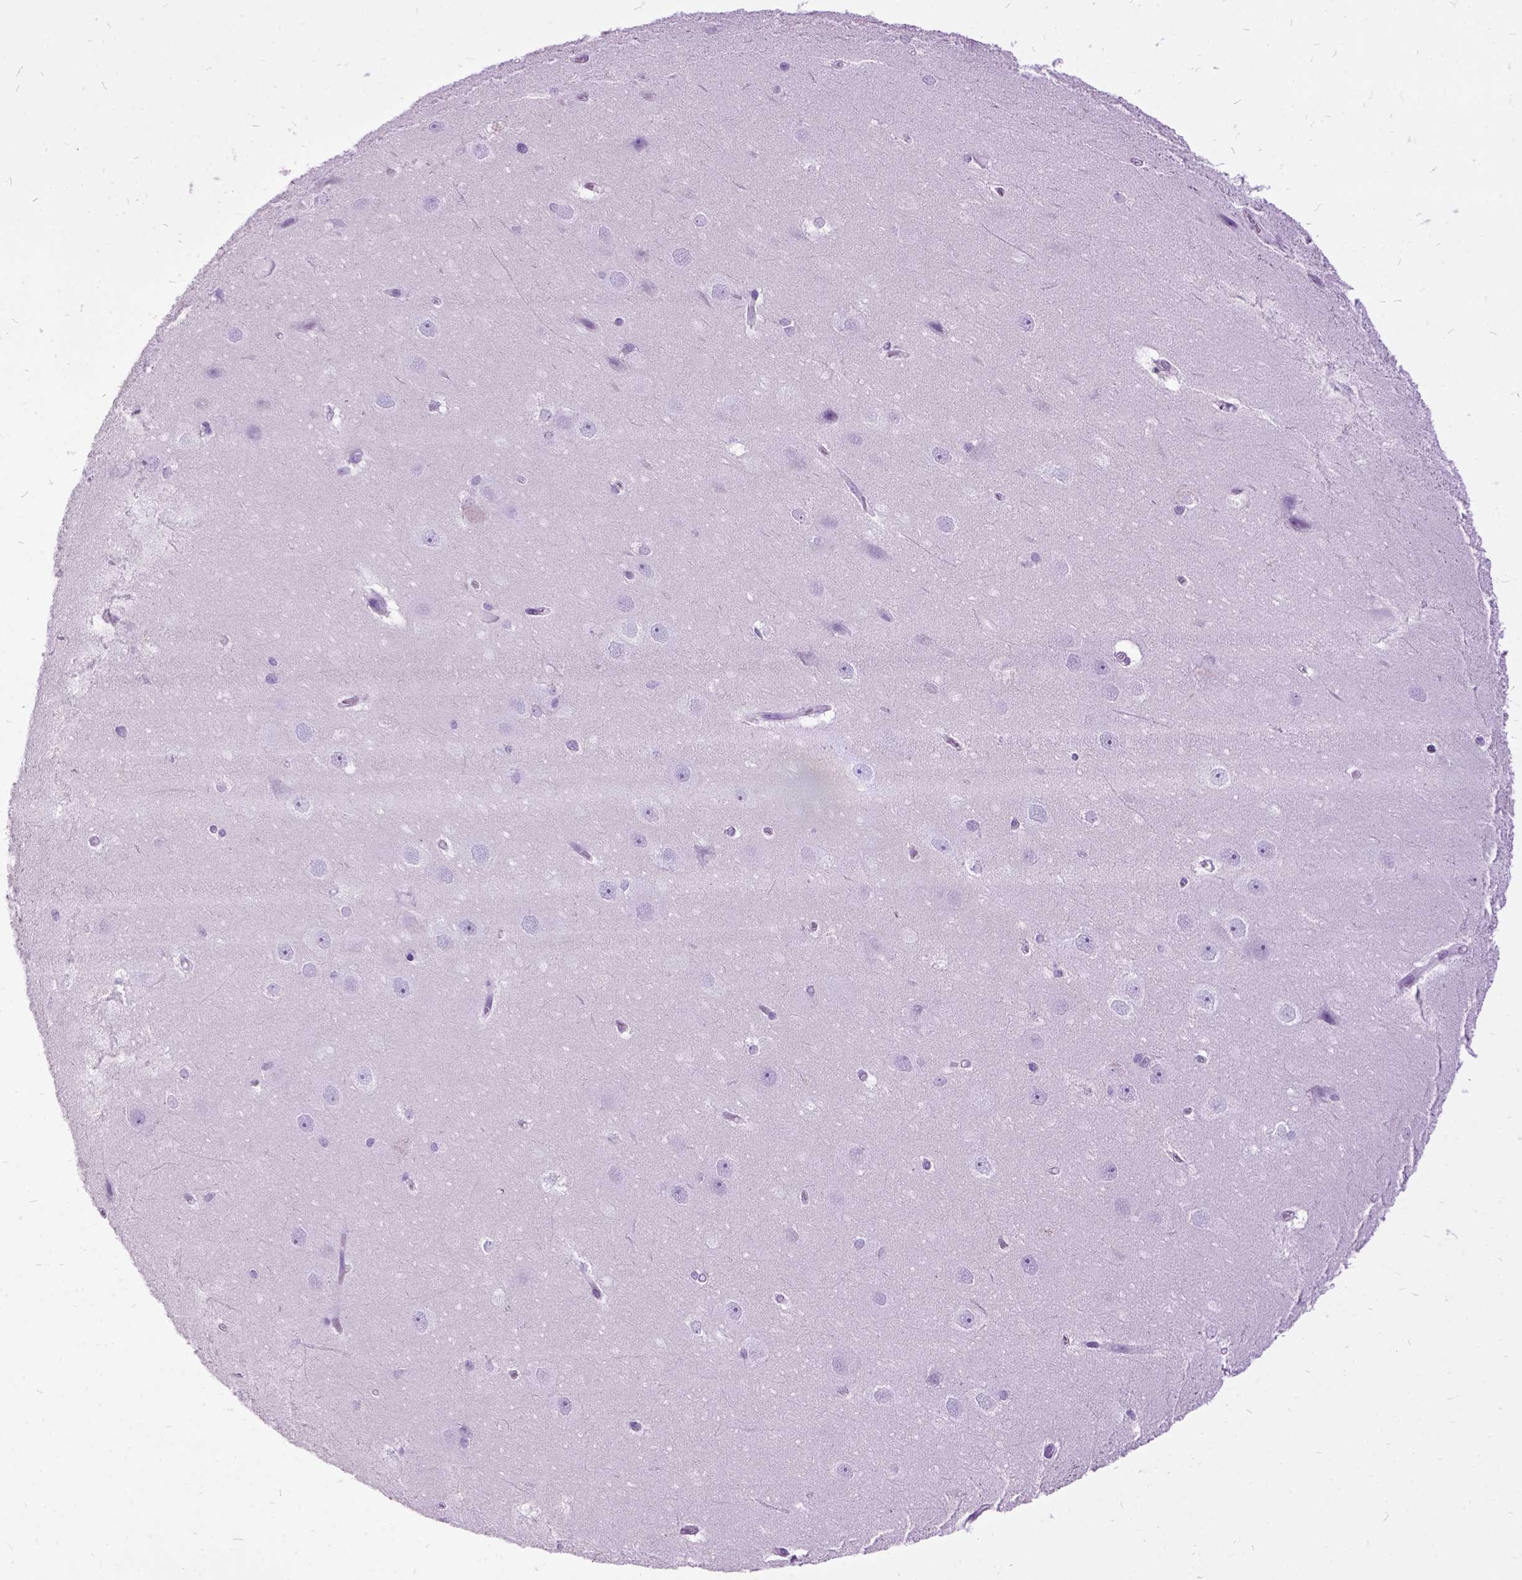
{"staining": {"intensity": "negative", "quantity": "none", "location": "none"}, "tissue": "hippocampus", "cell_type": "Glial cells", "image_type": "normal", "snomed": [{"axis": "morphology", "description": "Normal tissue, NOS"}, {"axis": "topography", "description": "Cerebral cortex"}, {"axis": "topography", "description": "Hippocampus"}], "caption": "Hippocampus was stained to show a protein in brown. There is no significant staining in glial cells. The staining was performed using DAB to visualize the protein expression in brown, while the nuclei were stained in blue with hematoxylin (Magnification: 20x).", "gene": "MME", "patient": {"sex": "female", "age": 19}}